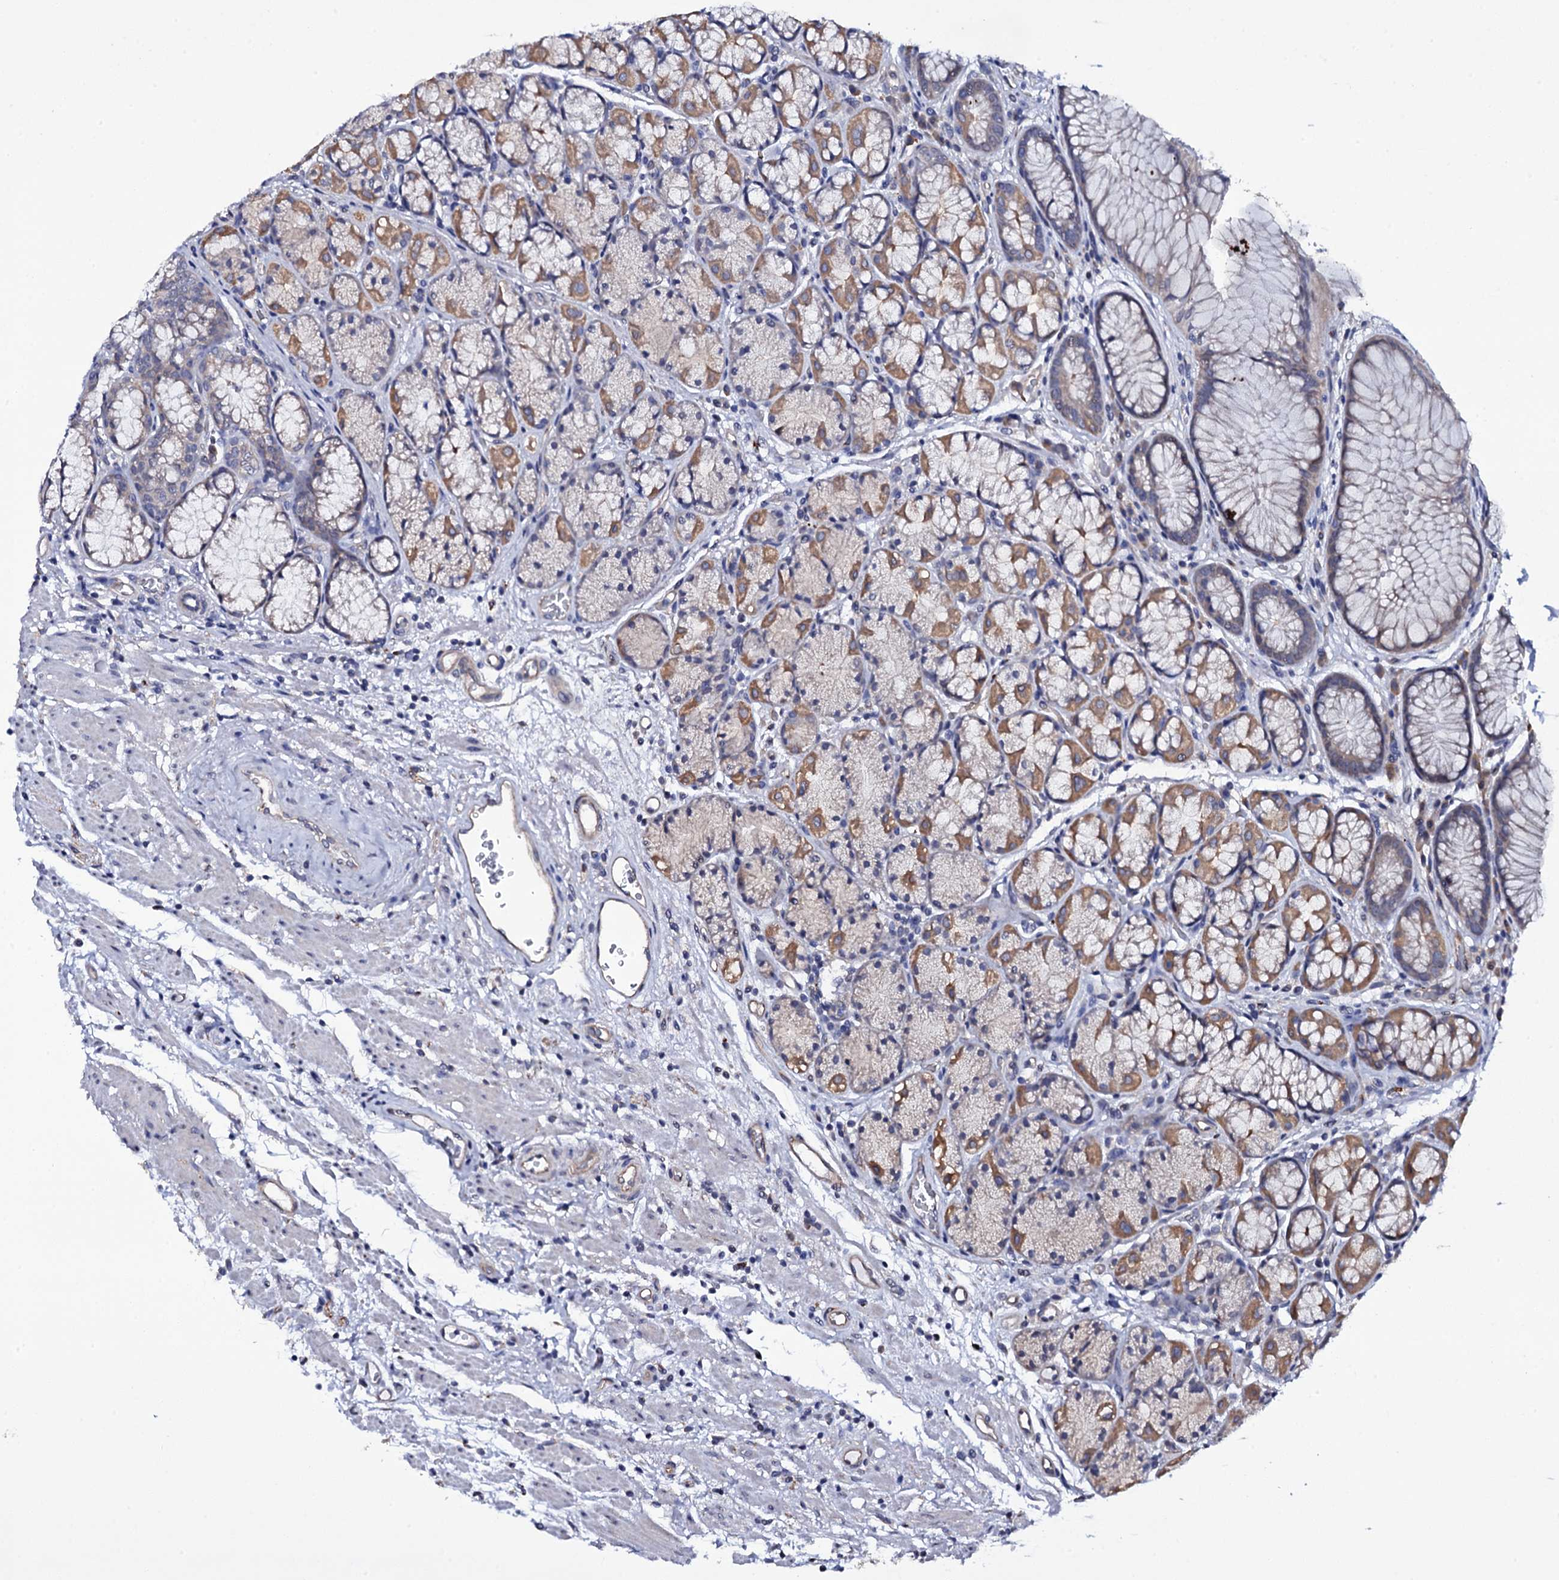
{"staining": {"intensity": "moderate", "quantity": "25%-75%", "location": "cytoplasmic/membranous"}, "tissue": "stomach", "cell_type": "Glandular cells", "image_type": "normal", "snomed": [{"axis": "morphology", "description": "Normal tissue, NOS"}, {"axis": "topography", "description": "Stomach"}], "caption": "Immunohistochemistry (DAB) staining of normal stomach demonstrates moderate cytoplasmic/membranous protein expression in about 25%-75% of glandular cells. (IHC, brightfield microscopy, high magnification).", "gene": "GAREM1", "patient": {"sex": "male", "age": 63}}